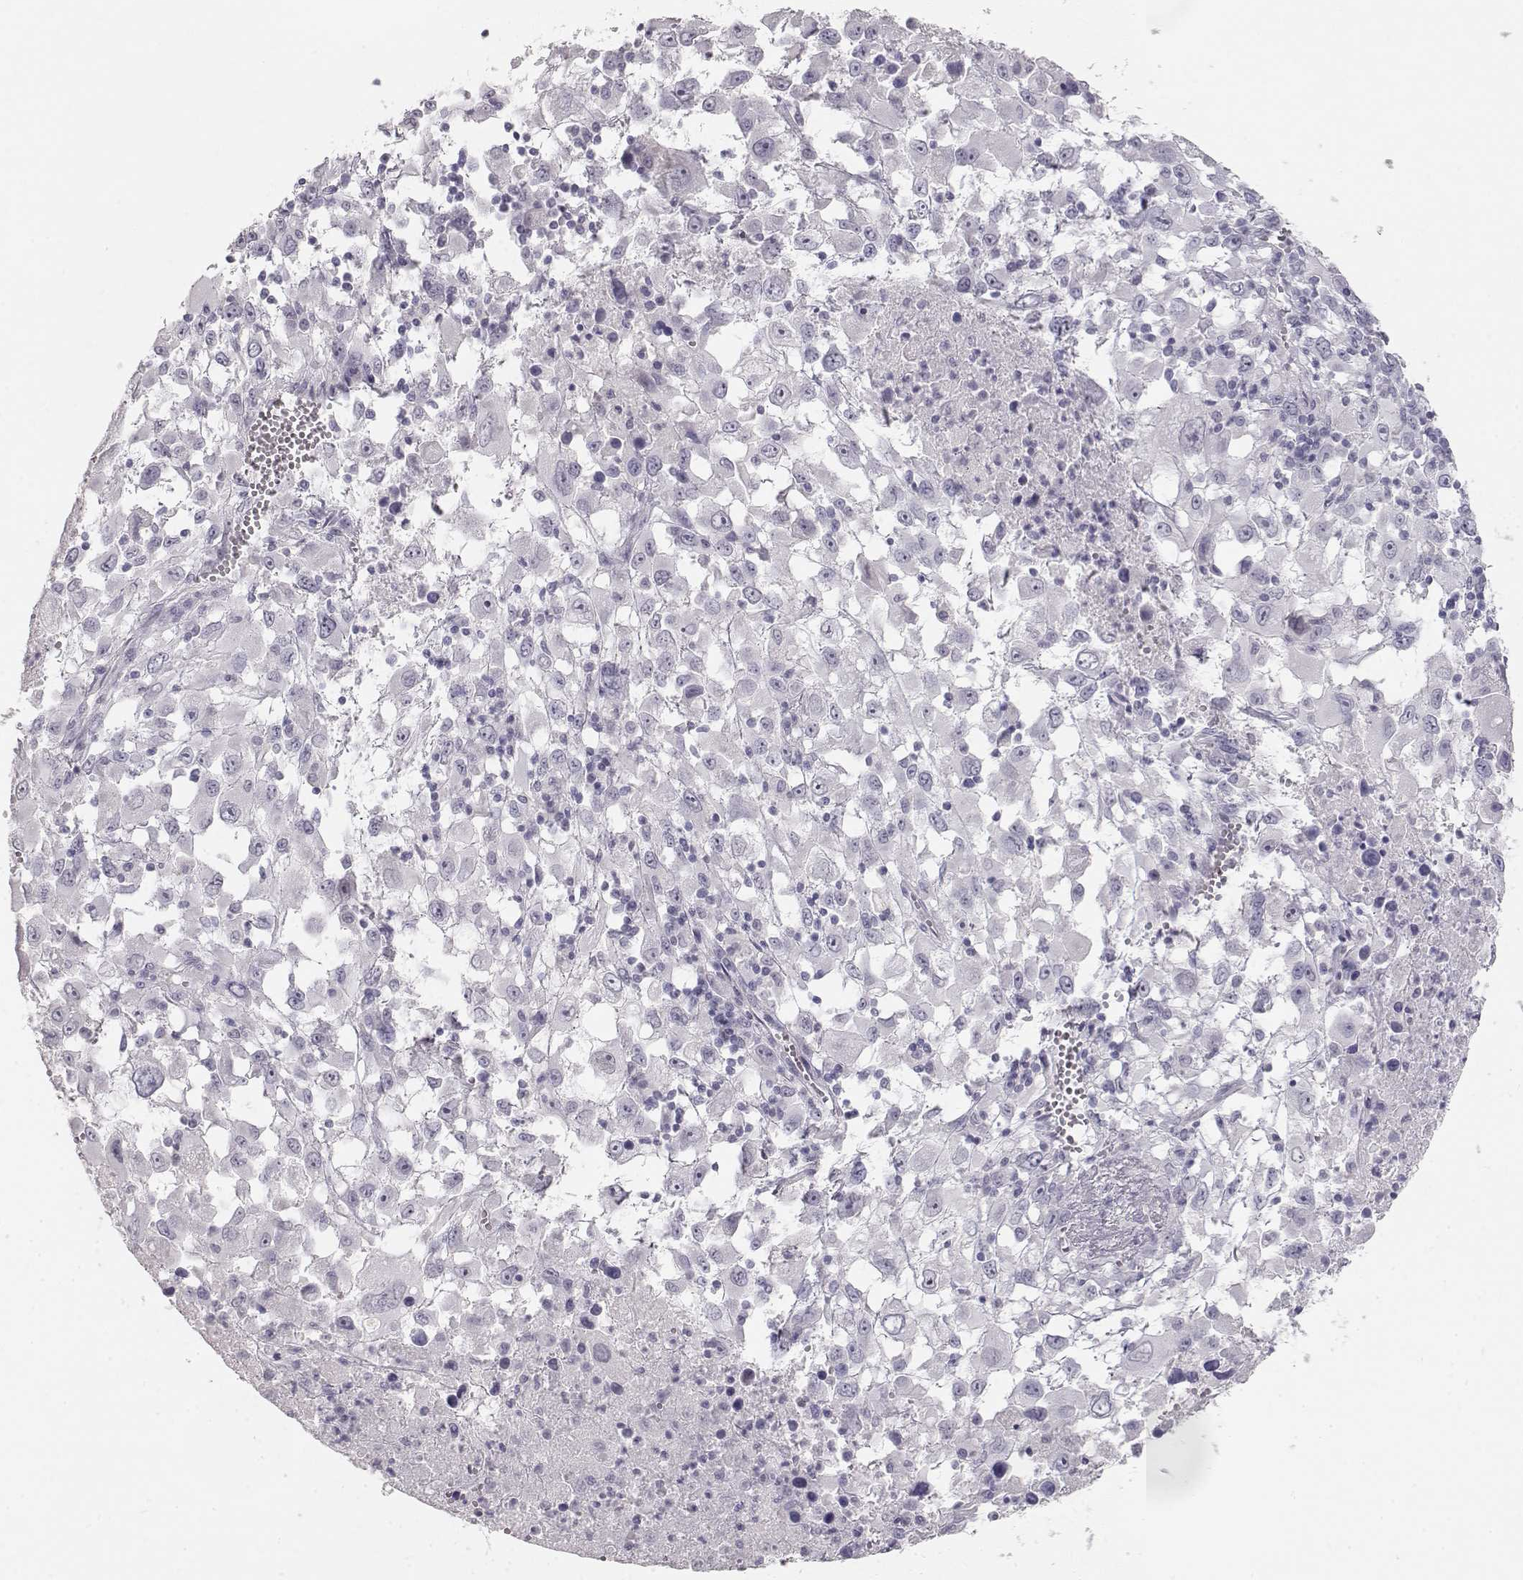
{"staining": {"intensity": "negative", "quantity": "none", "location": "none"}, "tissue": "melanoma", "cell_type": "Tumor cells", "image_type": "cancer", "snomed": [{"axis": "morphology", "description": "Malignant melanoma, Metastatic site"}, {"axis": "topography", "description": "Soft tissue"}], "caption": "Protein analysis of malignant melanoma (metastatic site) reveals no significant expression in tumor cells.", "gene": "TKTL1", "patient": {"sex": "male", "age": 50}}